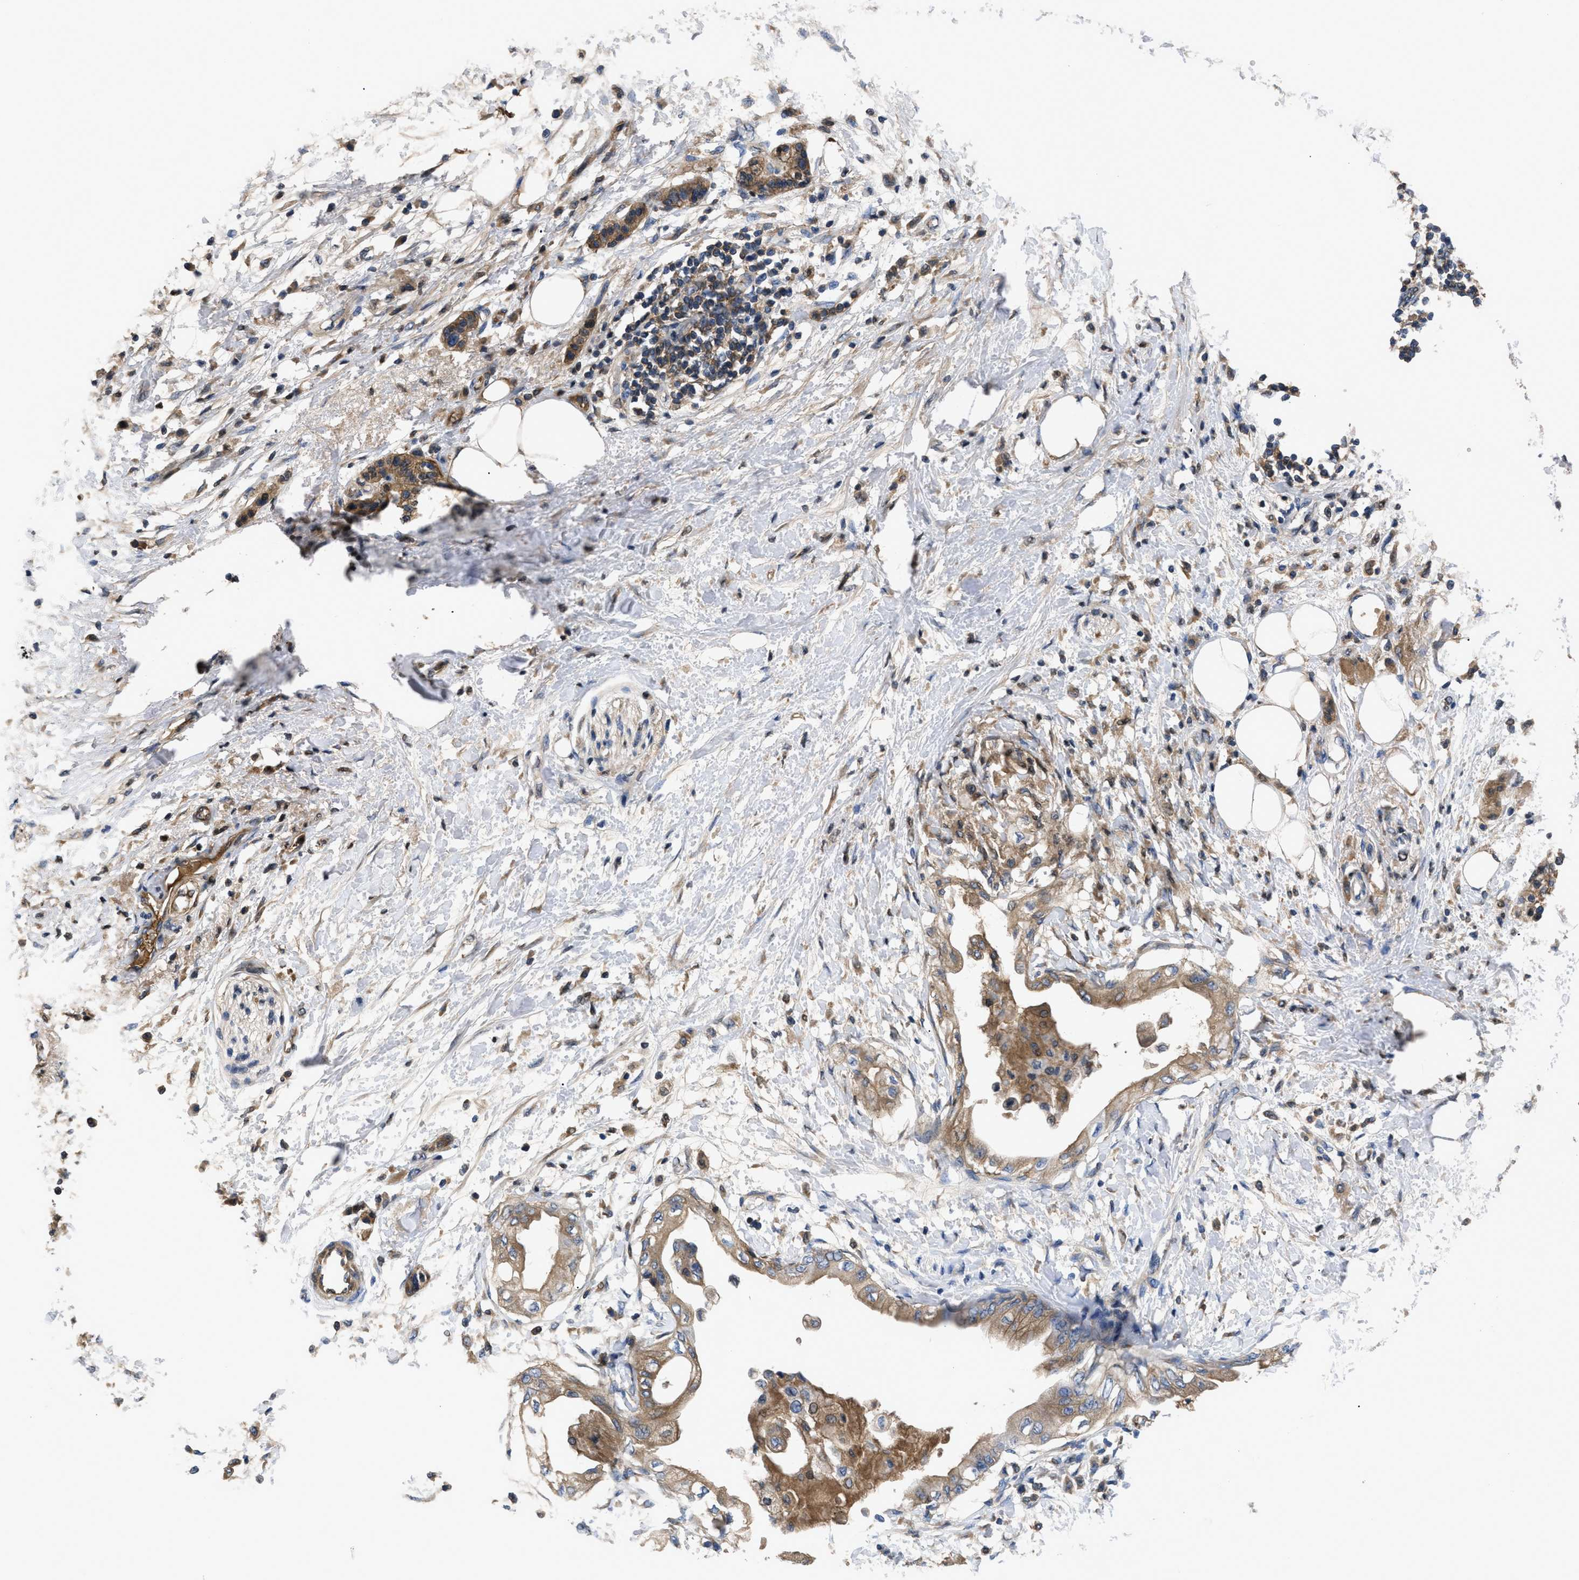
{"staining": {"intensity": "moderate", "quantity": ">75%", "location": "cytoplasmic/membranous"}, "tissue": "pancreatic cancer", "cell_type": "Tumor cells", "image_type": "cancer", "snomed": [{"axis": "morphology", "description": "Normal tissue, NOS"}, {"axis": "morphology", "description": "Adenocarcinoma, NOS"}, {"axis": "topography", "description": "Pancreas"}, {"axis": "topography", "description": "Duodenum"}], "caption": "A medium amount of moderate cytoplasmic/membranous positivity is appreciated in approximately >75% of tumor cells in pancreatic cancer (adenocarcinoma) tissue. (DAB (3,3'-diaminobenzidine) = brown stain, brightfield microscopy at high magnification).", "gene": "SERPINA6", "patient": {"sex": "female", "age": 60}}